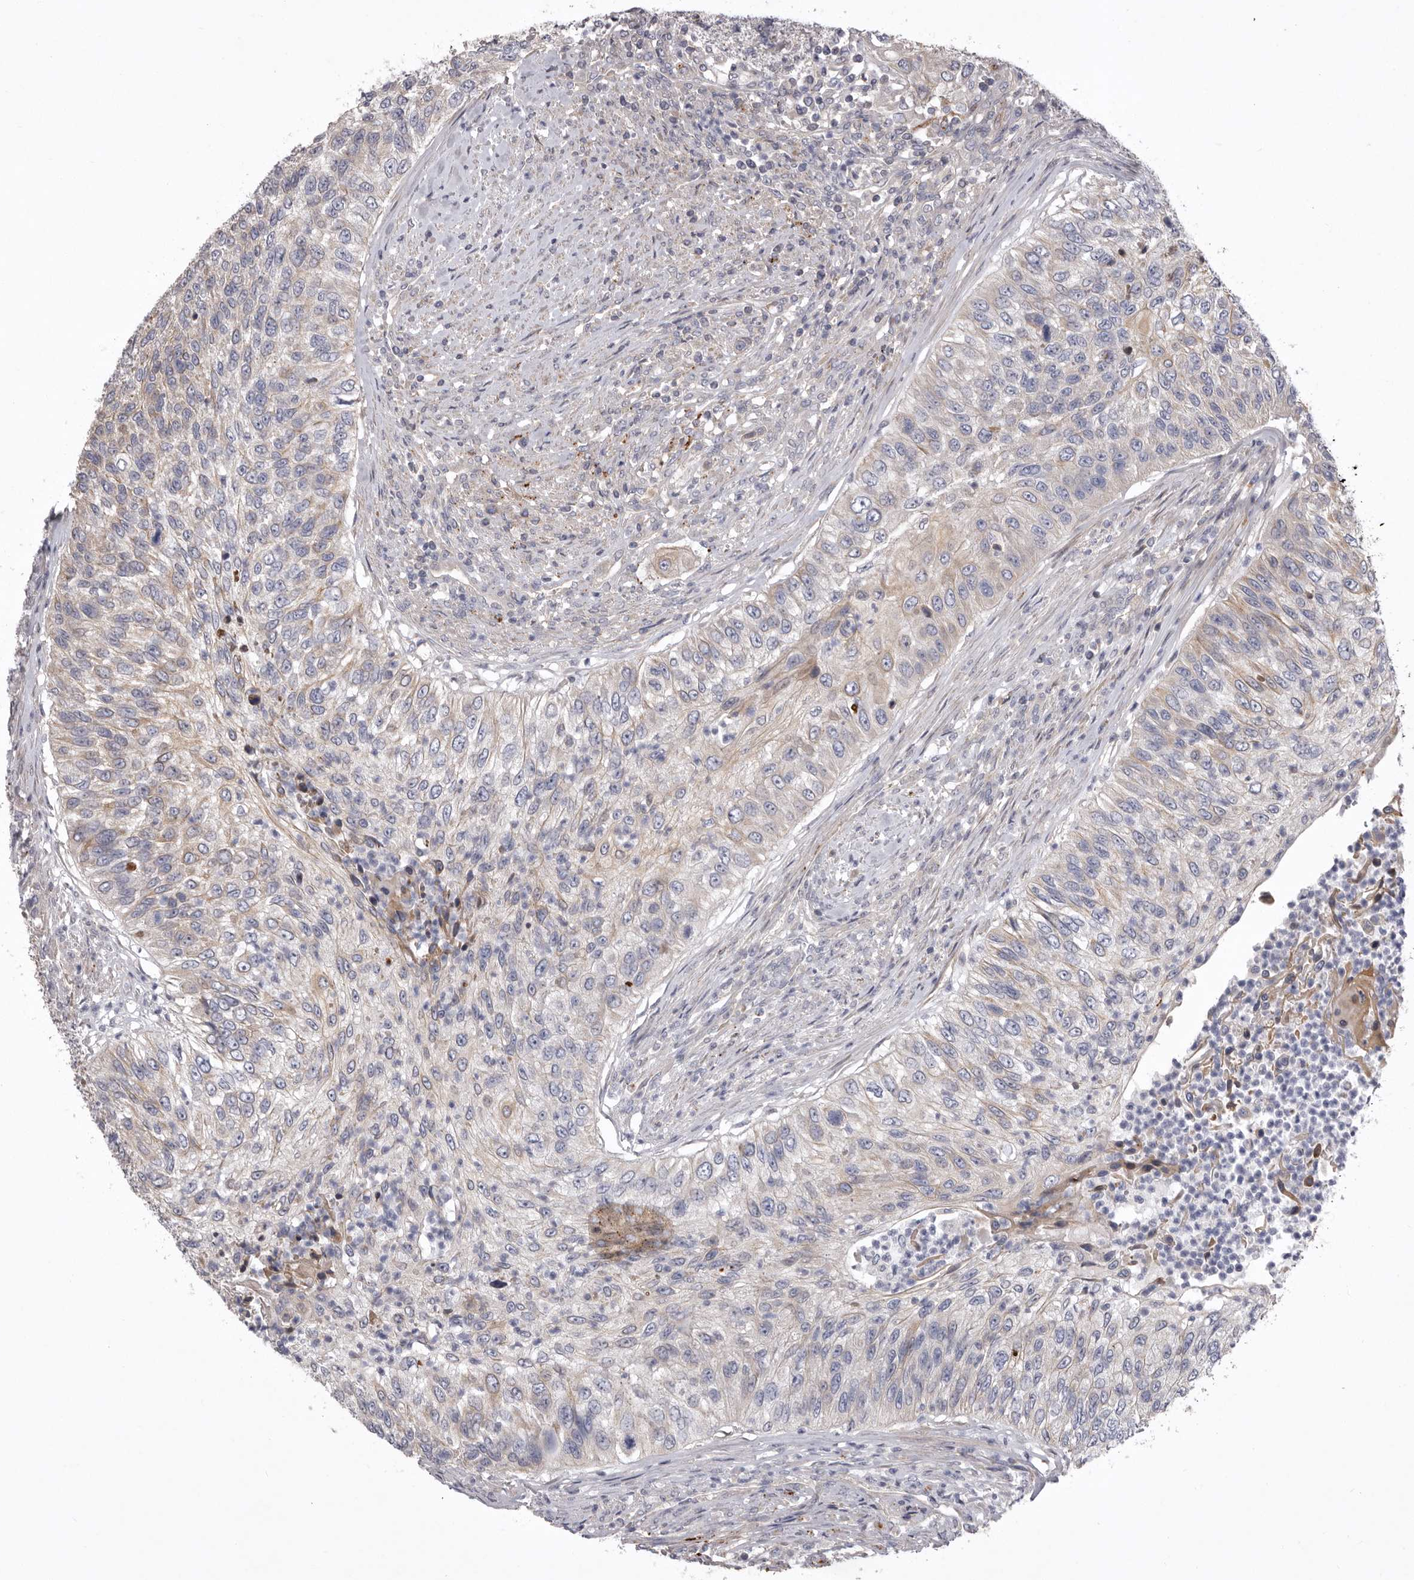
{"staining": {"intensity": "weak", "quantity": "25%-75%", "location": "cytoplasmic/membranous"}, "tissue": "urothelial cancer", "cell_type": "Tumor cells", "image_type": "cancer", "snomed": [{"axis": "morphology", "description": "Urothelial carcinoma, High grade"}, {"axis": "topography", "description": "Urinary bladder"}], "caption": "High-magnification brightfield microscopy of urothelial cancer stained with DAB (3,3'-diaminobenzidine) (brown) and counterstained with hematoxylin (blue). tumor cells exhibit weak cytoplasmic/membranous staining is appreciated in about25%-75% of cells. (brown staining indicates protein expression, while blue staining denotes nuclei).", "gene": "WDR47", "patient": {"sex": "female", "age": 60}}